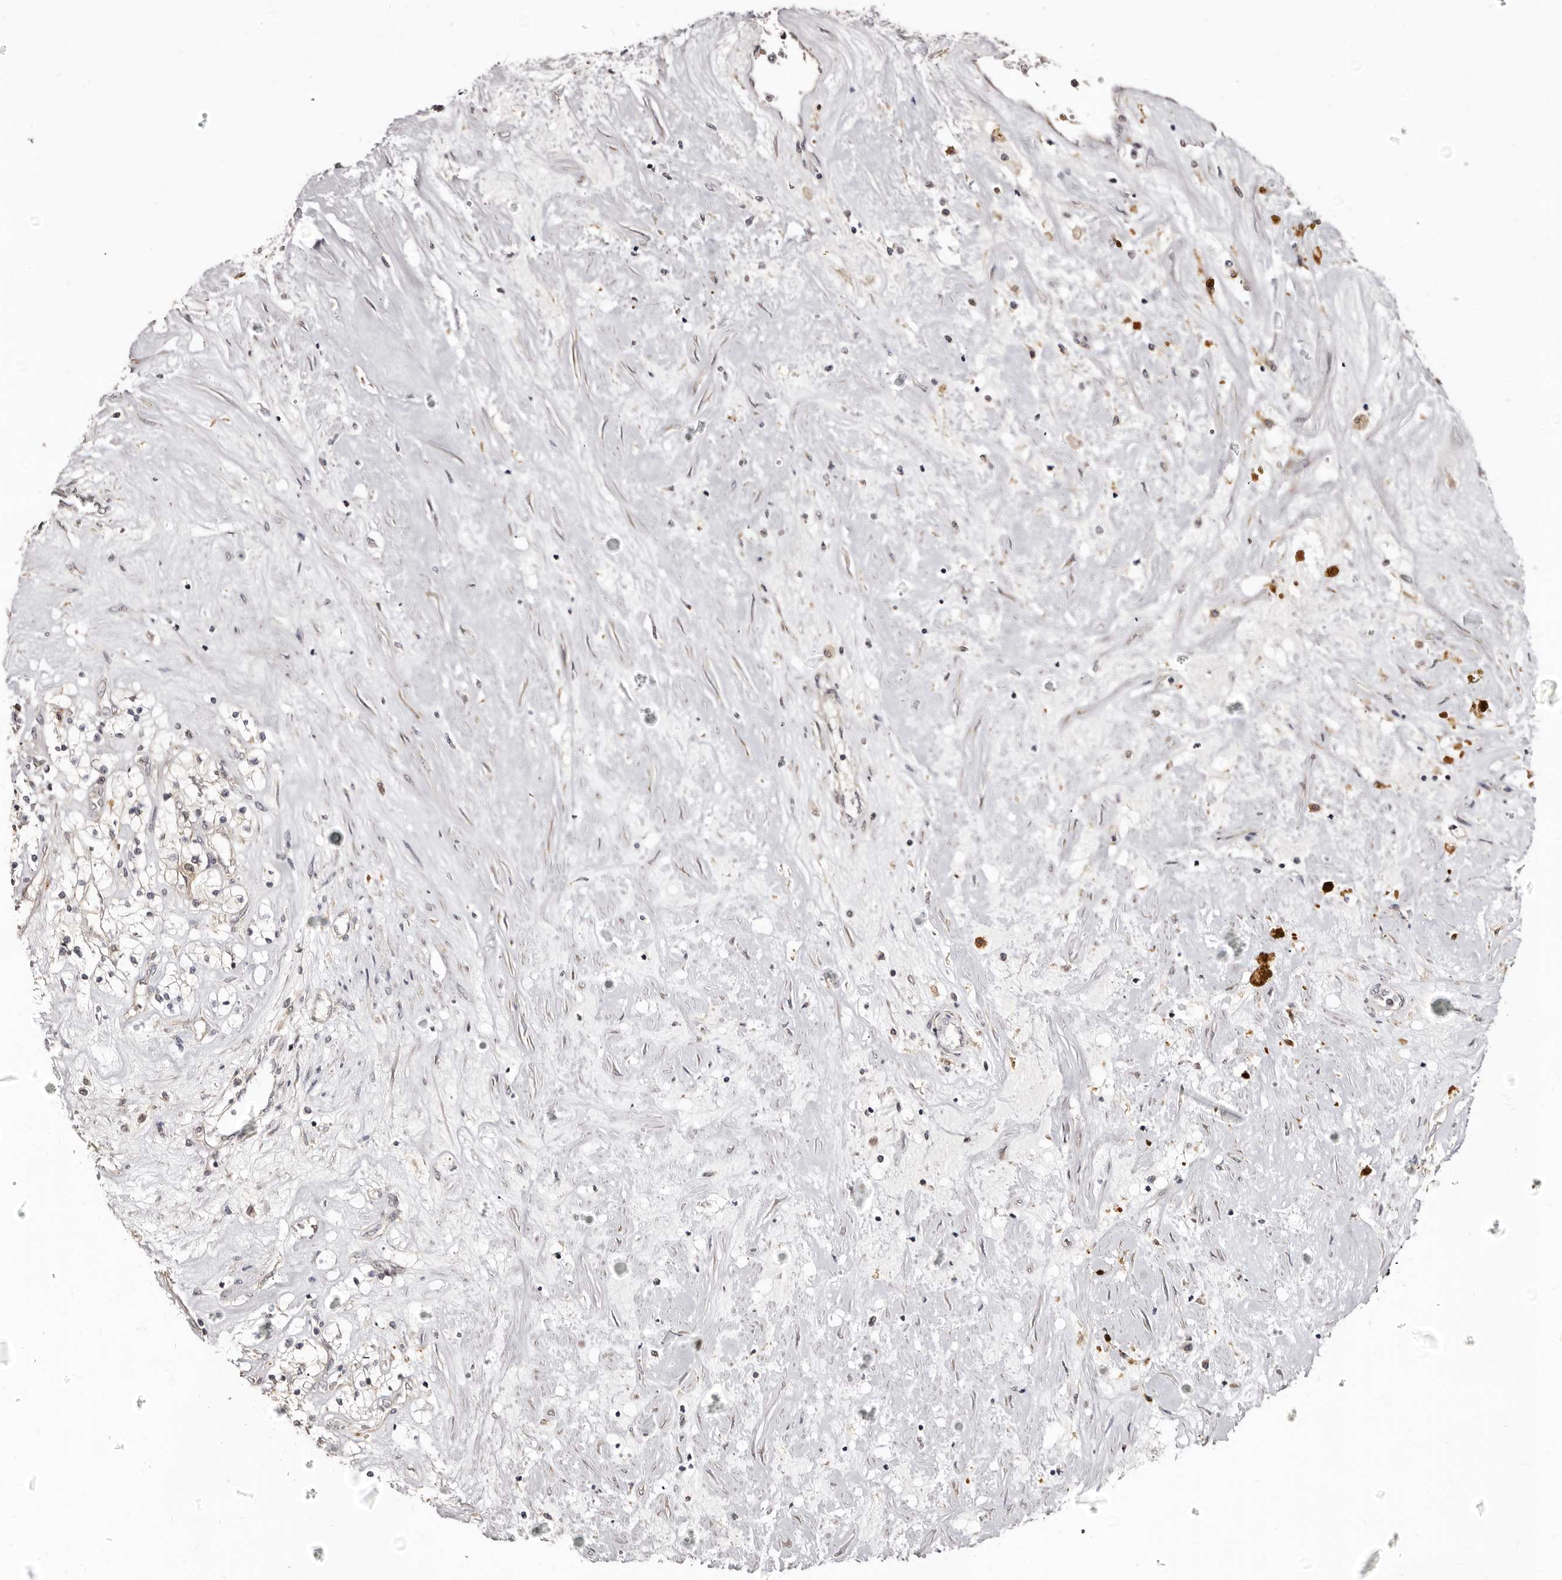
{"staining": {"intensity": "negative", "quantity": "none", "location": "none"}, "tissue": "renal cancer", "cell_type": "Tumor cells", "image_type": "cancer", "snomed": [{"axis": "morphology", "description": "Normal tissue, NOS"}, {"axis": "morphology", "description": "Adenocarcinoma, NOS"}, {"axis": "topography", "description": "Kidney"}], "caption": "This is an immunohistochemistry image of renal cancer. There is no positivity in tumor cells.", "gene": "PTAFR", "patient": {"sex": "male", "age": 68}}